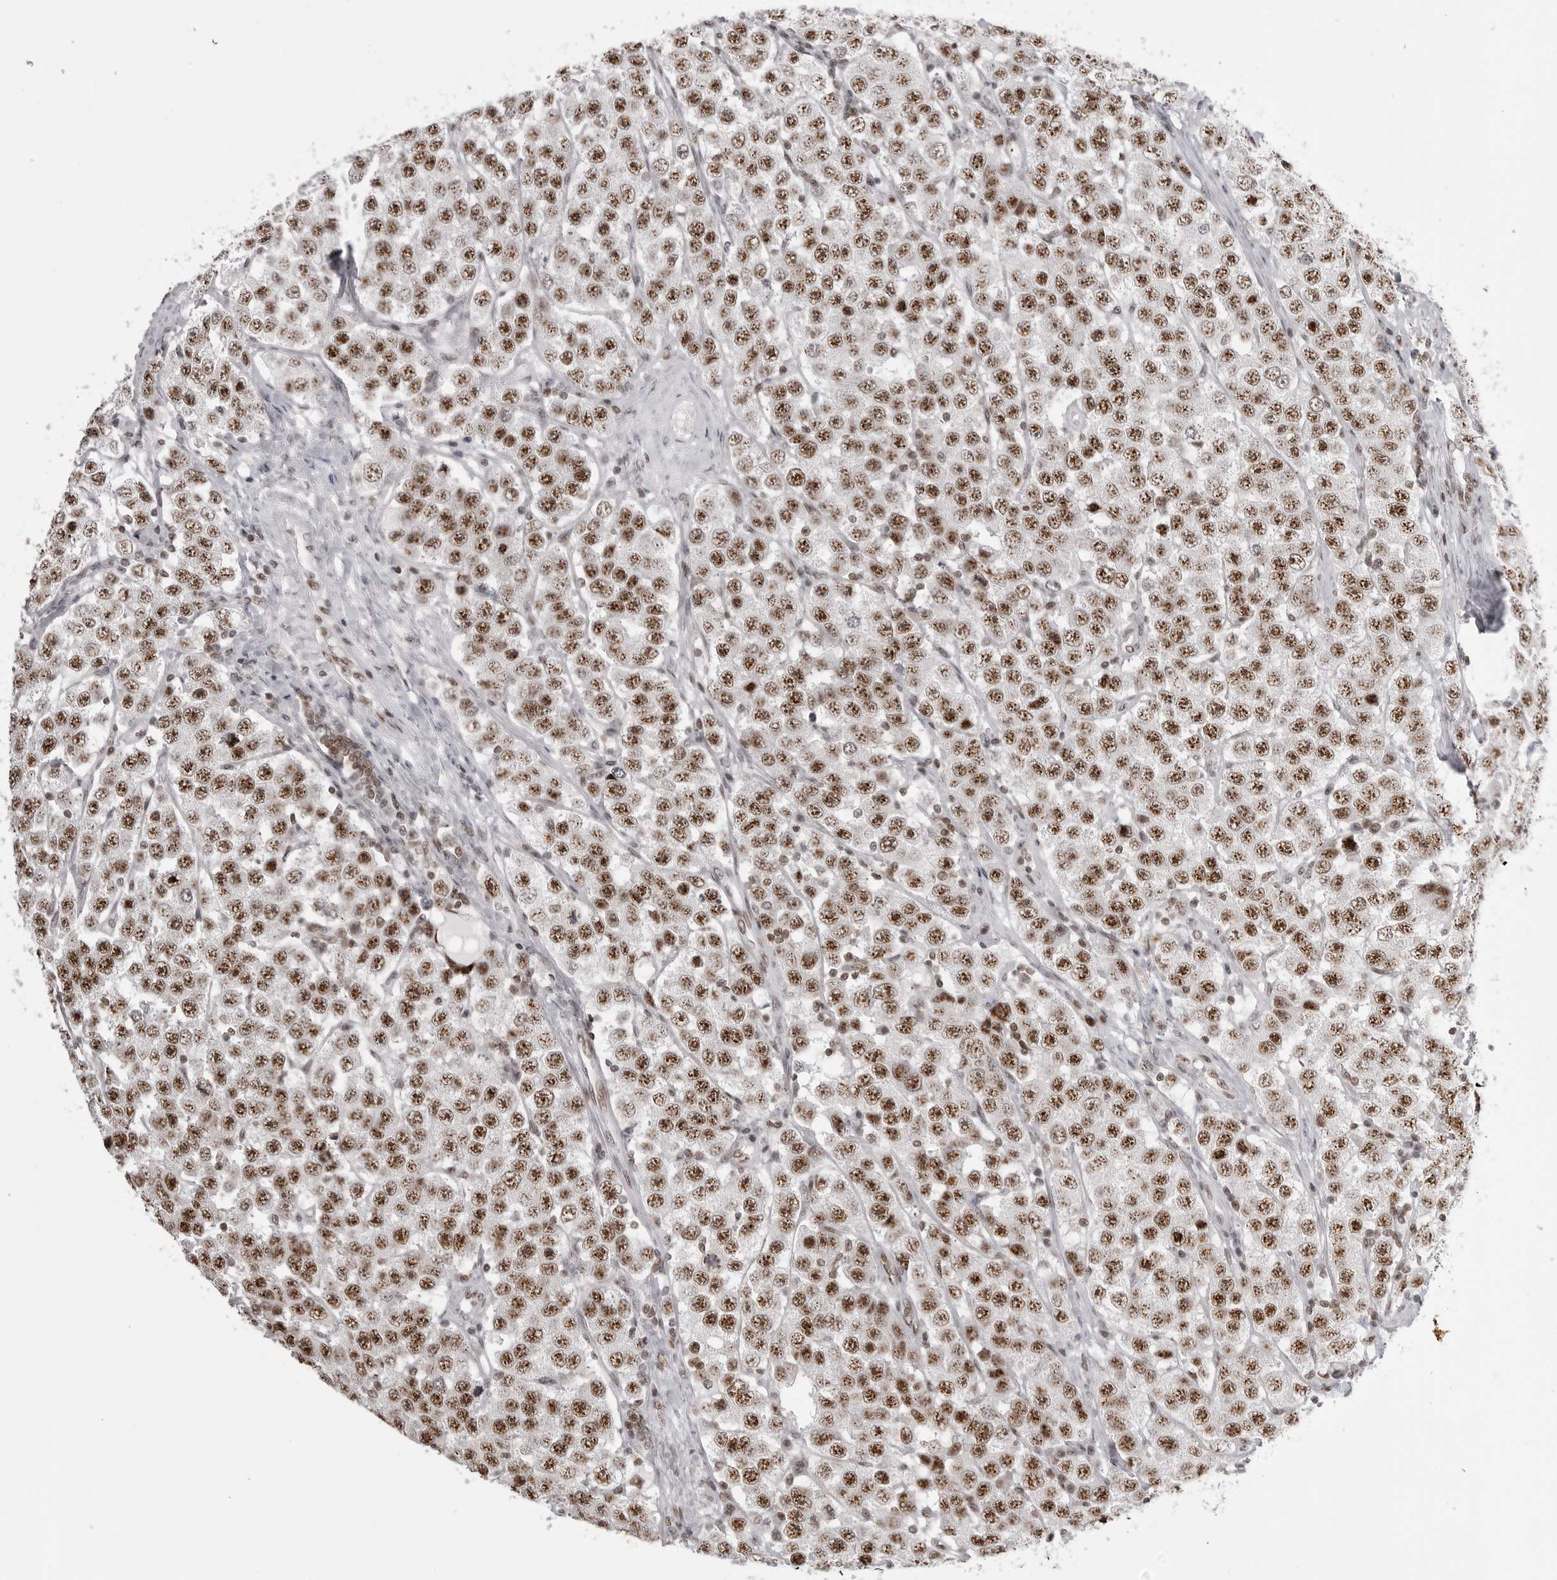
{"staining": {"intensity": "strong", "quantity": ">75%", "location": "nuclear"}, "tissue": "testis cancer", "cell_type": "Tumor cells", "image_type": "cancer", "snomed": [{"axis": "morphology", "description": "Seminoma, NOS"}, {"axis": "topography", "description": "Testis"}], "caption": "A high-resolution micrograph shows IHC staining of seminoma (testis), which displays strong nuclear staining in about >75% of tumor cells.", "gene": "WRAP53", "patient": {"sex": "male", "age": 28}}